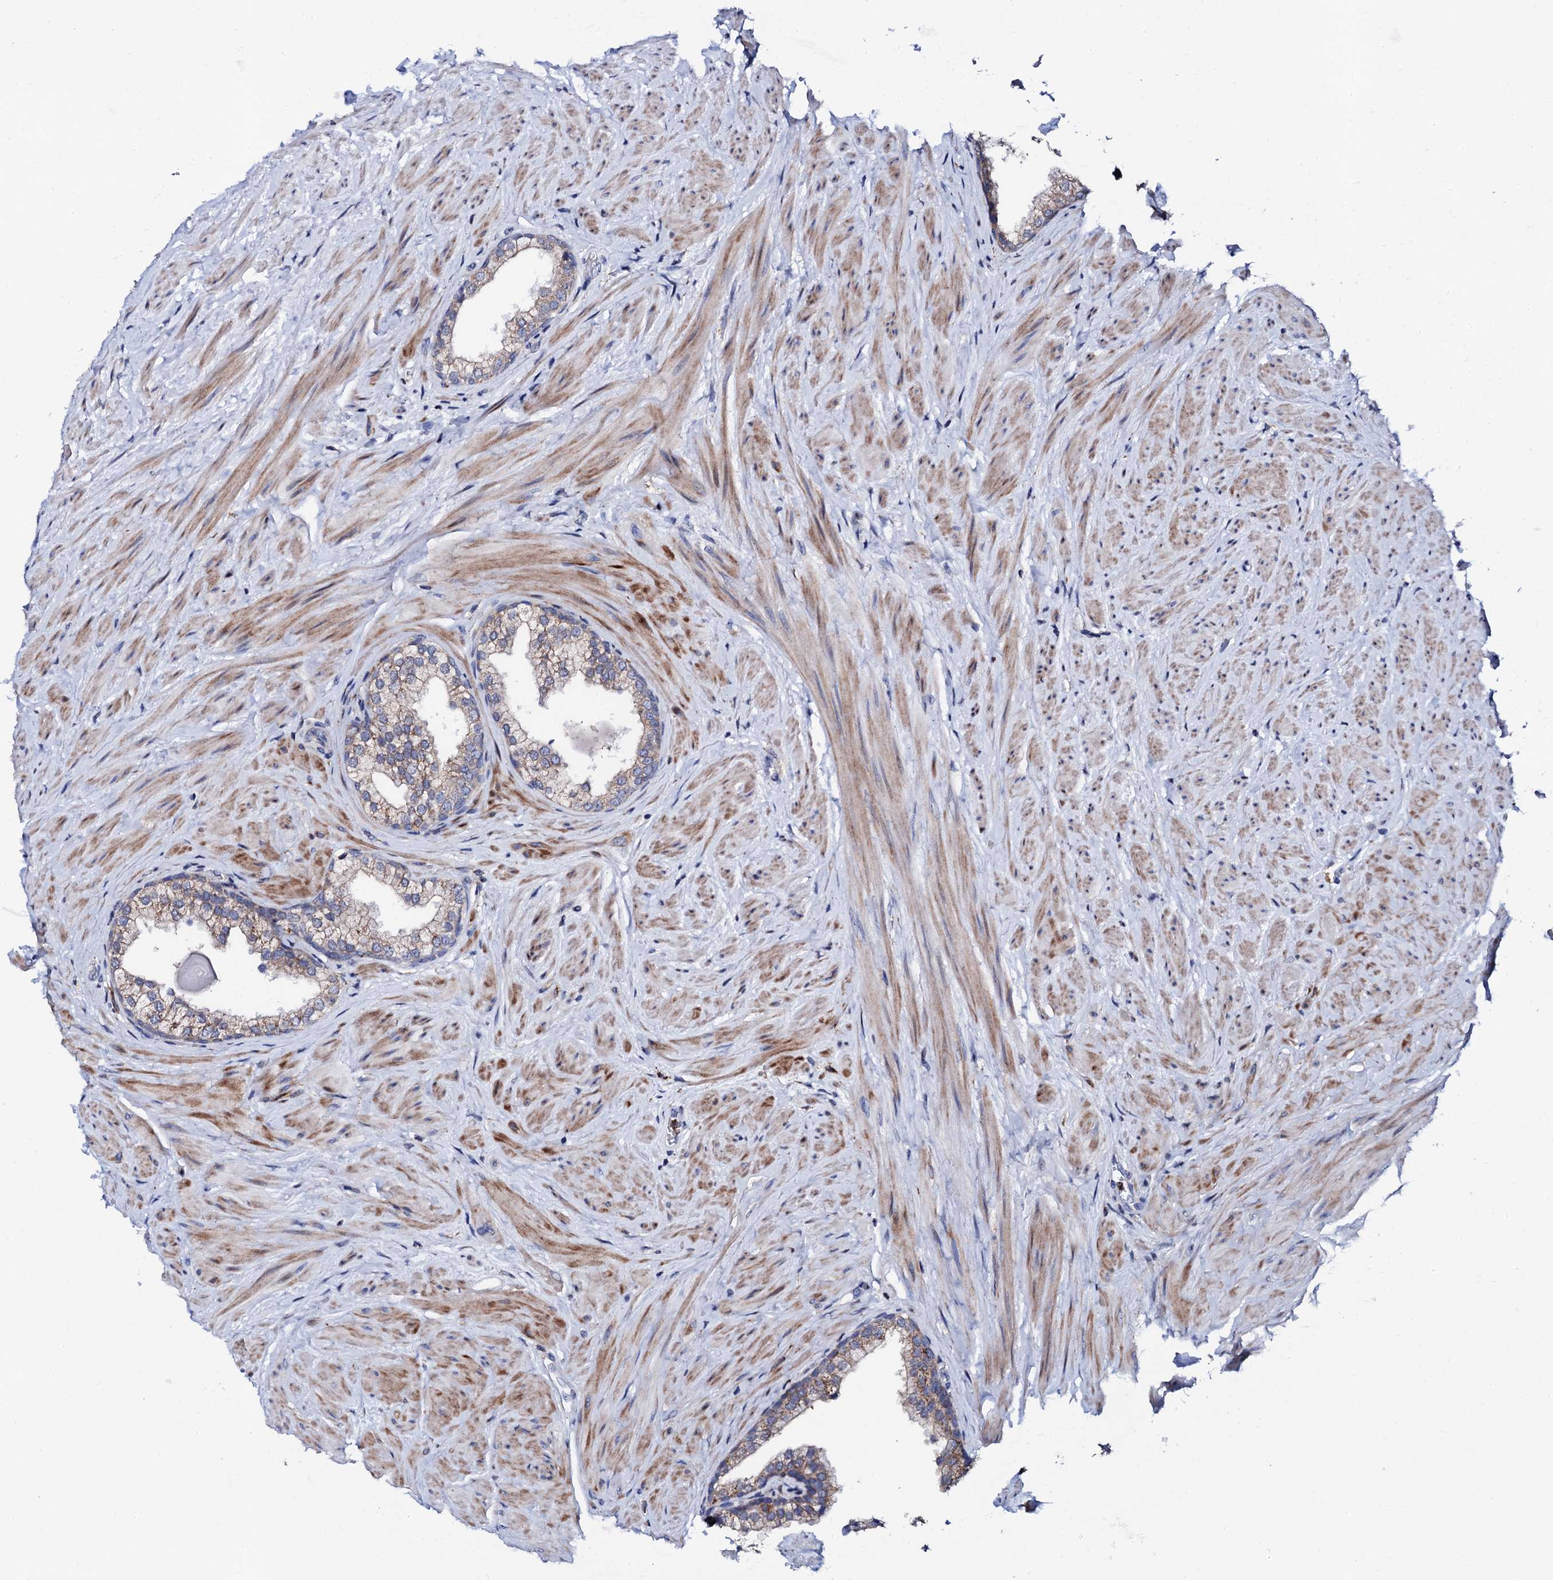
{"staining": {"intensity": "weak", "quantity": "25%-75%", "location": "cytoplasmic/membranous"}, "tissue": "prostate", "cell_type": "Glandular cells", "image_type": "normal", "snomed": [{"axis": "morphology", "description": "Normal tissue, NOS"}, {"axis": "topography", "description": "Prostate"}], "caption": "Weak cytoplasmic/membranous protein positivity is present in approximately 25%-75% of glandular cells in prostate. The staining was performed using DAB (3,3'-diaminobenzidine) to visualize the protein expression in brown, while the nuclei were stained in blue with hematoxylin (Magnification: 20x).", "gene": "TCIRG1", "patient": {"sex": "male", "age": 48}}